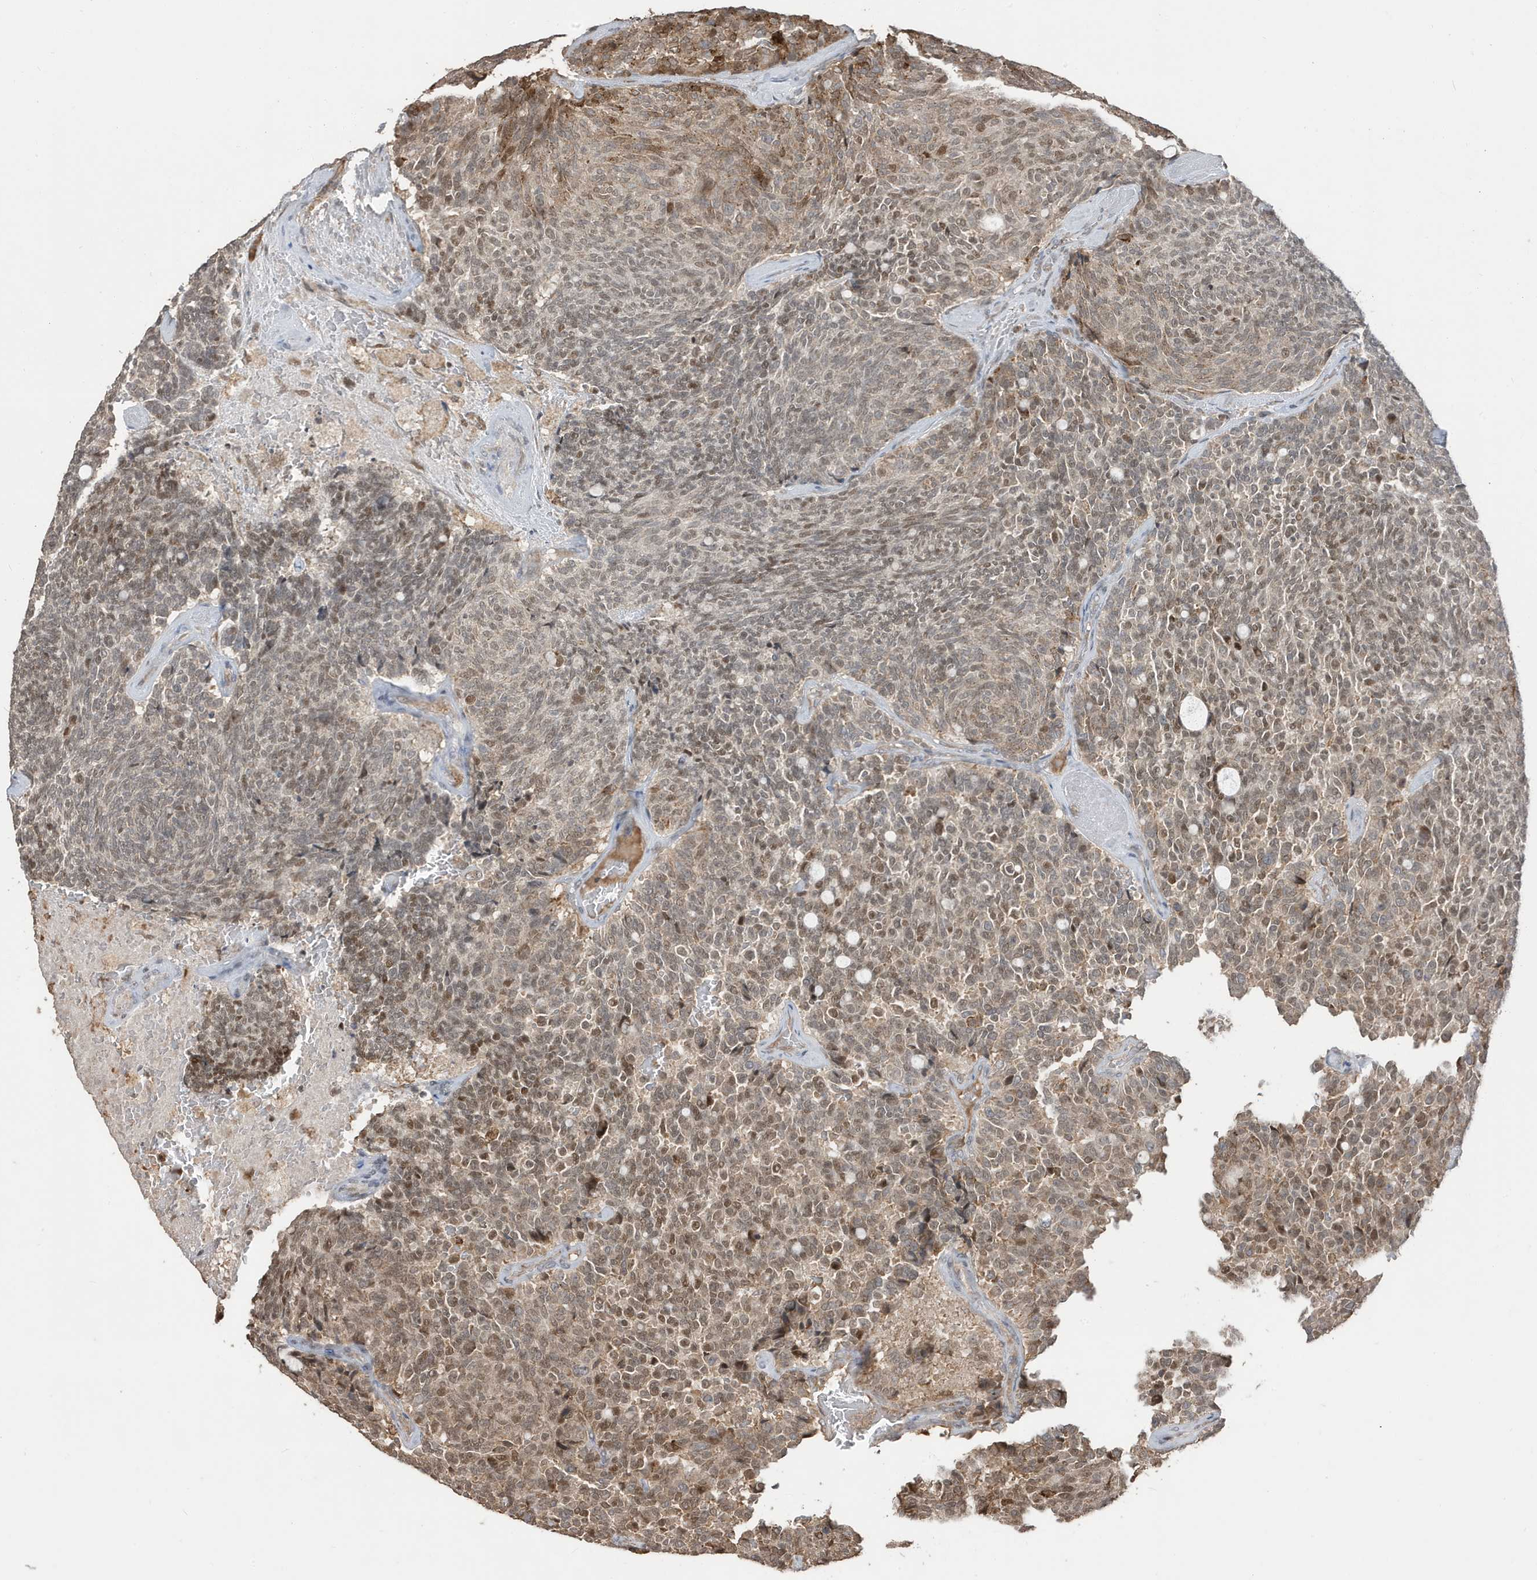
{"staining": {"intensity": "moderate", "quantity": "25%-75%", "location": "nuclear"}, "tissue": "carcinoid", "cell_type": "Tumor cells", "image_type": "cancer", "snomed": [{"axis": "morphology", "description": "Carcinoid, malignant, NOS"}, {"axis": "topography", "description": "Pancreas"}], "caption": "Approximately 25%-75% of tumor cells in human carcinoid show moderate nuclear protein expression as visualized by brown immunohistochemical staining.", "gene": "RER1", "patient": {"sex": "female", "age": 54}}